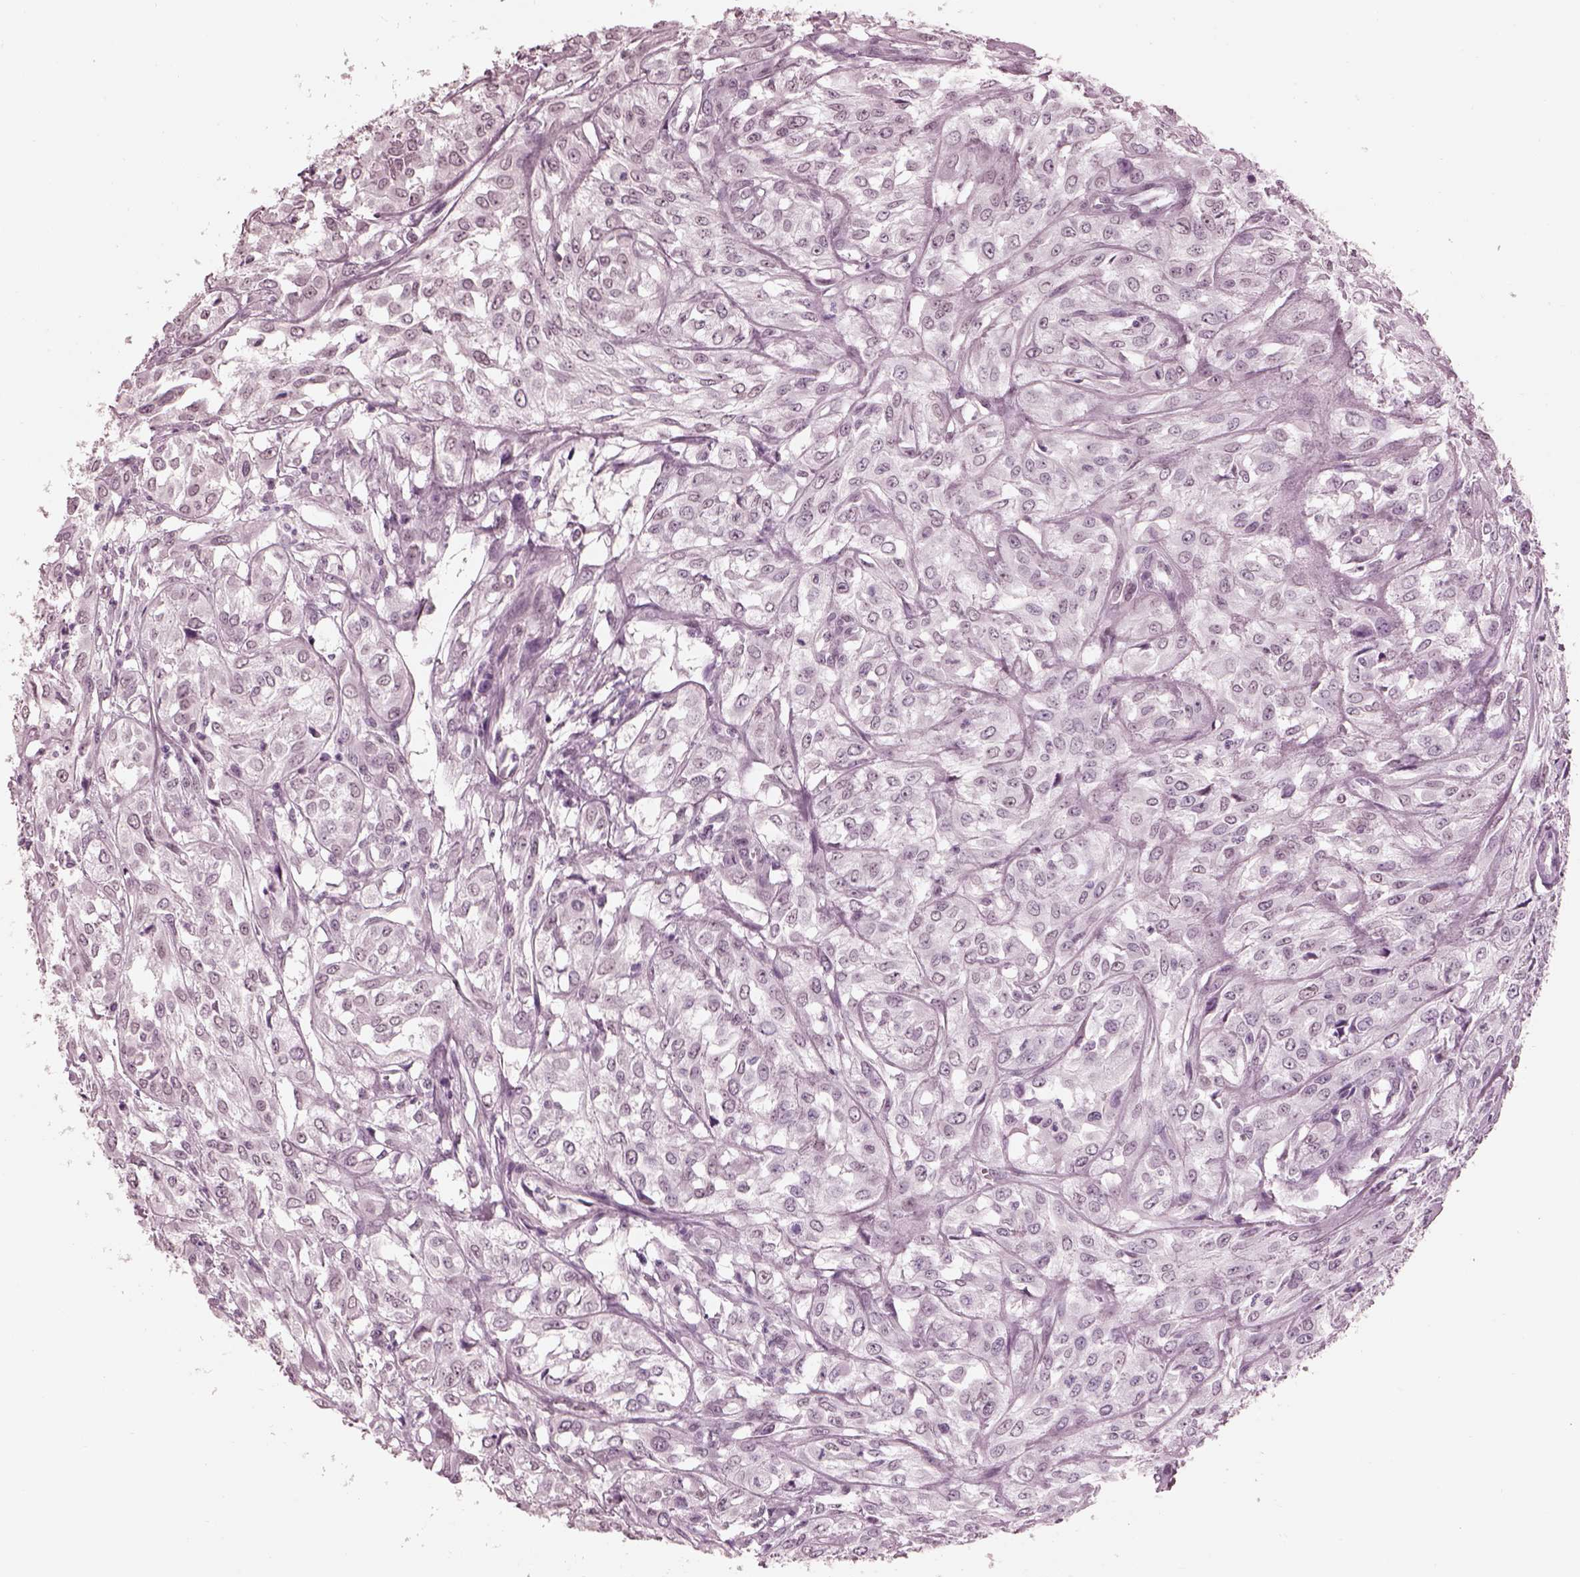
{"staining": {"intensity": "negative", "quantity": "none", "location": "none"}, "tissue": "urothelial cancer", "cell_type": "Tumor cells", "image_type": "cancer", "snomed": [{"axis": "morphology", "description": "Urothelial carcinoma, High grade"}, {"axis": "topography", "description": "Urinary bladder"}], "caption": "IHC micrograph of neoplastic tissue: urothelial cancer stained with DAB (3,3'-diaminobenzidine) shows no significant protein staining in tumor cells.", "gene": "GARIN4", "patient": {"sex": "male", "age": 67}}